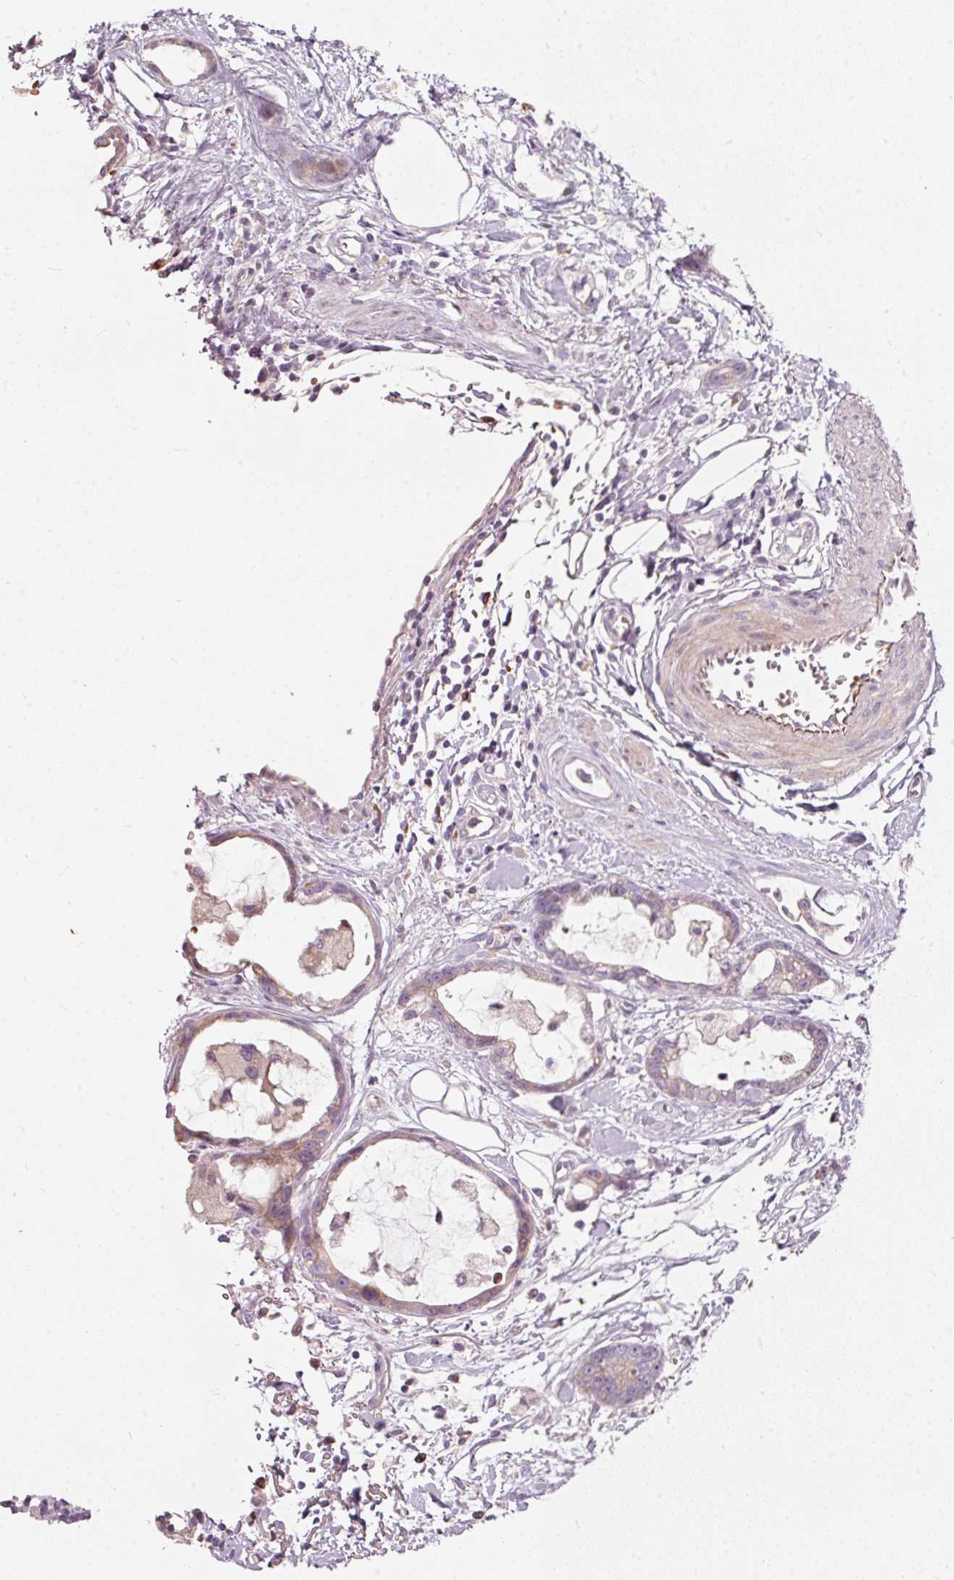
{"staining": {"intensity": "weak", "quantity": "<25%", "location": "cytoplasmic/membranous"}, "tissue": "stomach cancer", "cell_type": "Tumor cells", "image_type": "cancer", "snomed": [{"axis": "morphology", "description": "Adenocarcinoma, NOS"}, {"axis": "topography", "description": "Stomach"}], "caption": "The image displays no staining of tumor cells in stomach cancer.", "gene": "KLHL21", "patient": {"sex": "male", "age": 55}}